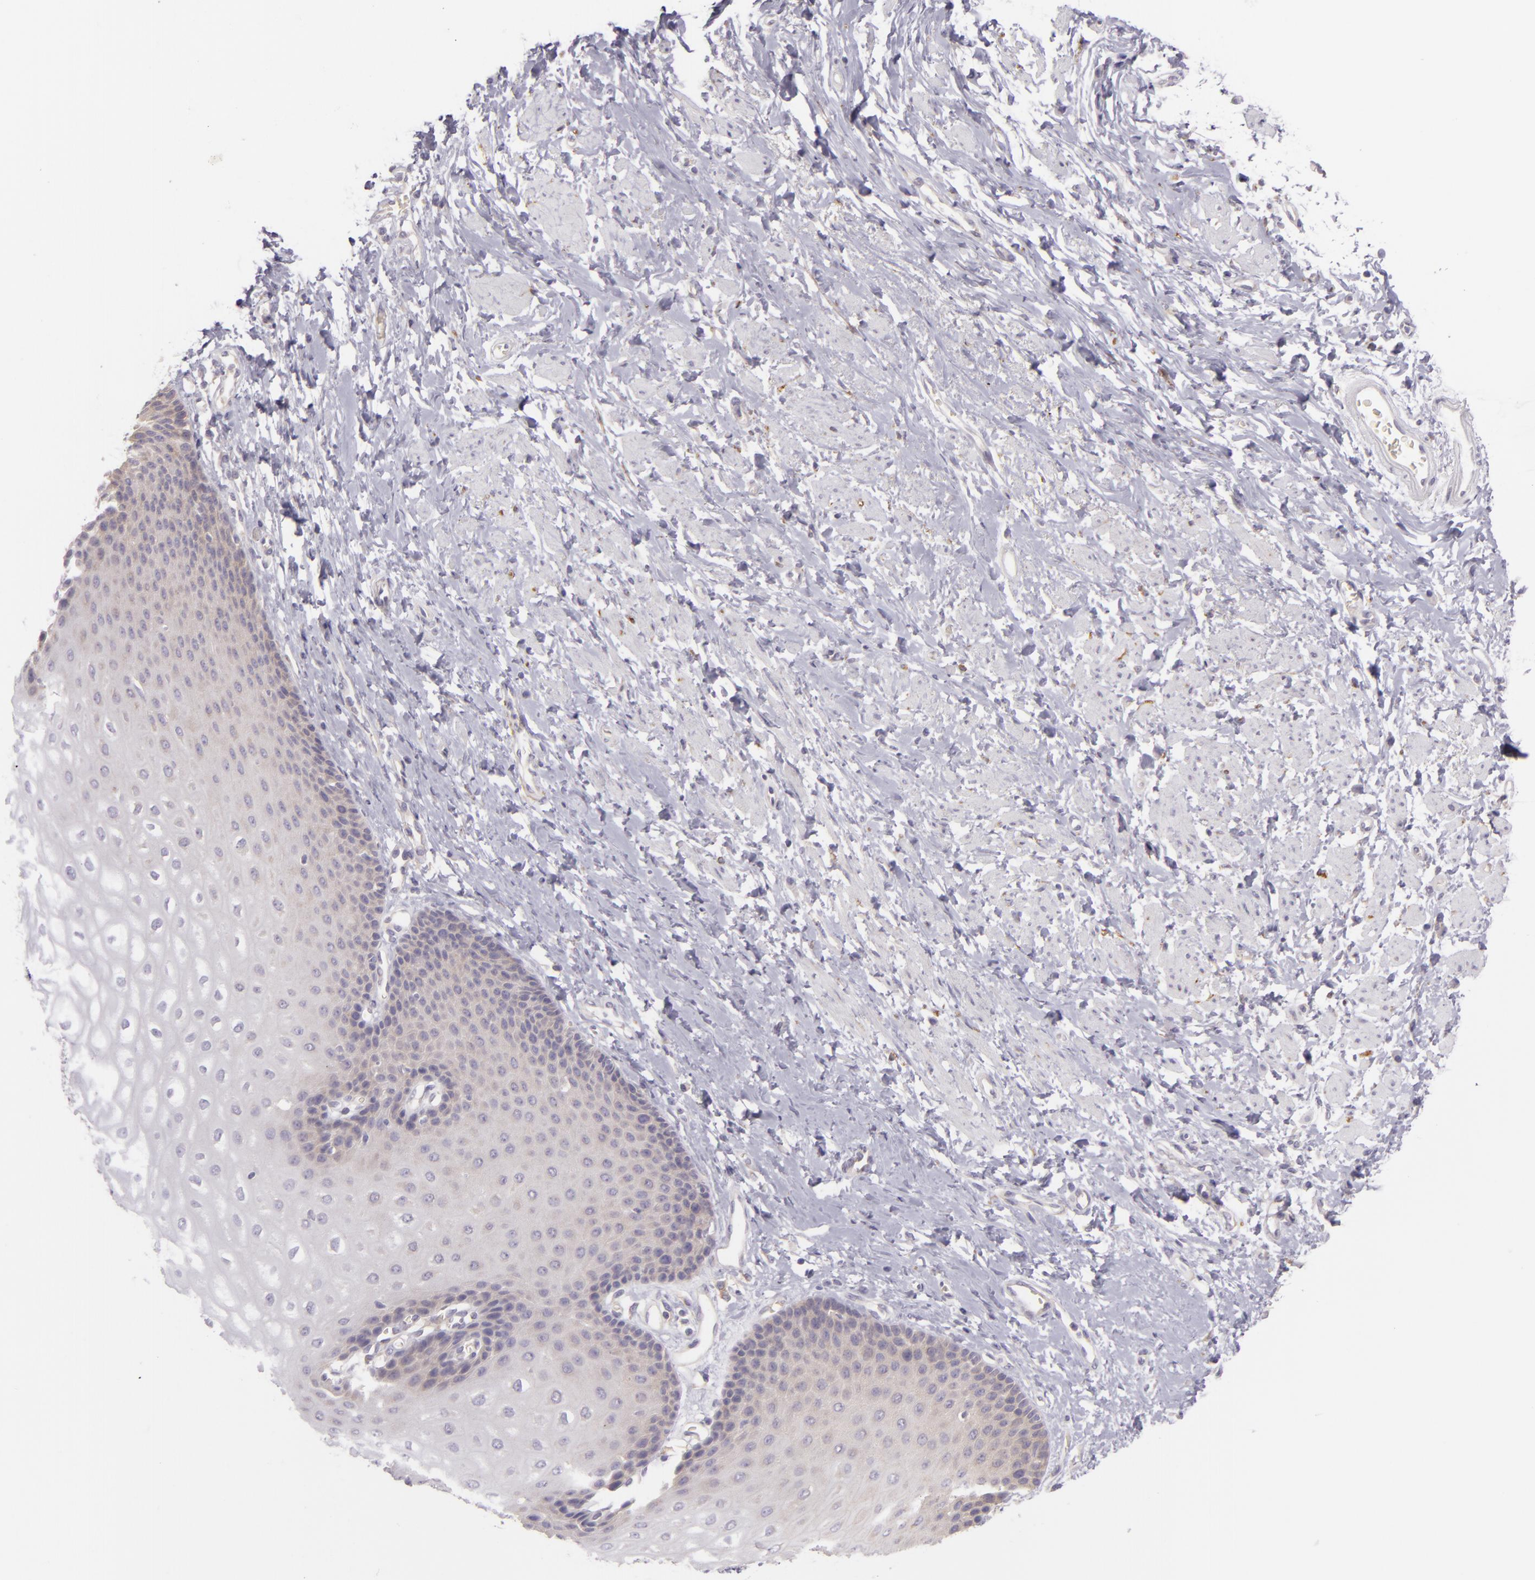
{"staining": {"intensity": "negative", "quantity": "none", "location": "none"}, "tissue": "esophagus", "cell_type": "Squamous epithelial cells", "image_type": "normal", "snomed": [{"axis": "morphology", "description": "Normal tissue, NOS"}, {"axis": "topography", "description": "Esophagus"}], "caption": "Protein analysis of benign esophagus displays no significant positivity in squamous epithelial cells.", "gene": "ZC3H7B", "patient": {"sex": "male", "age": 70}}